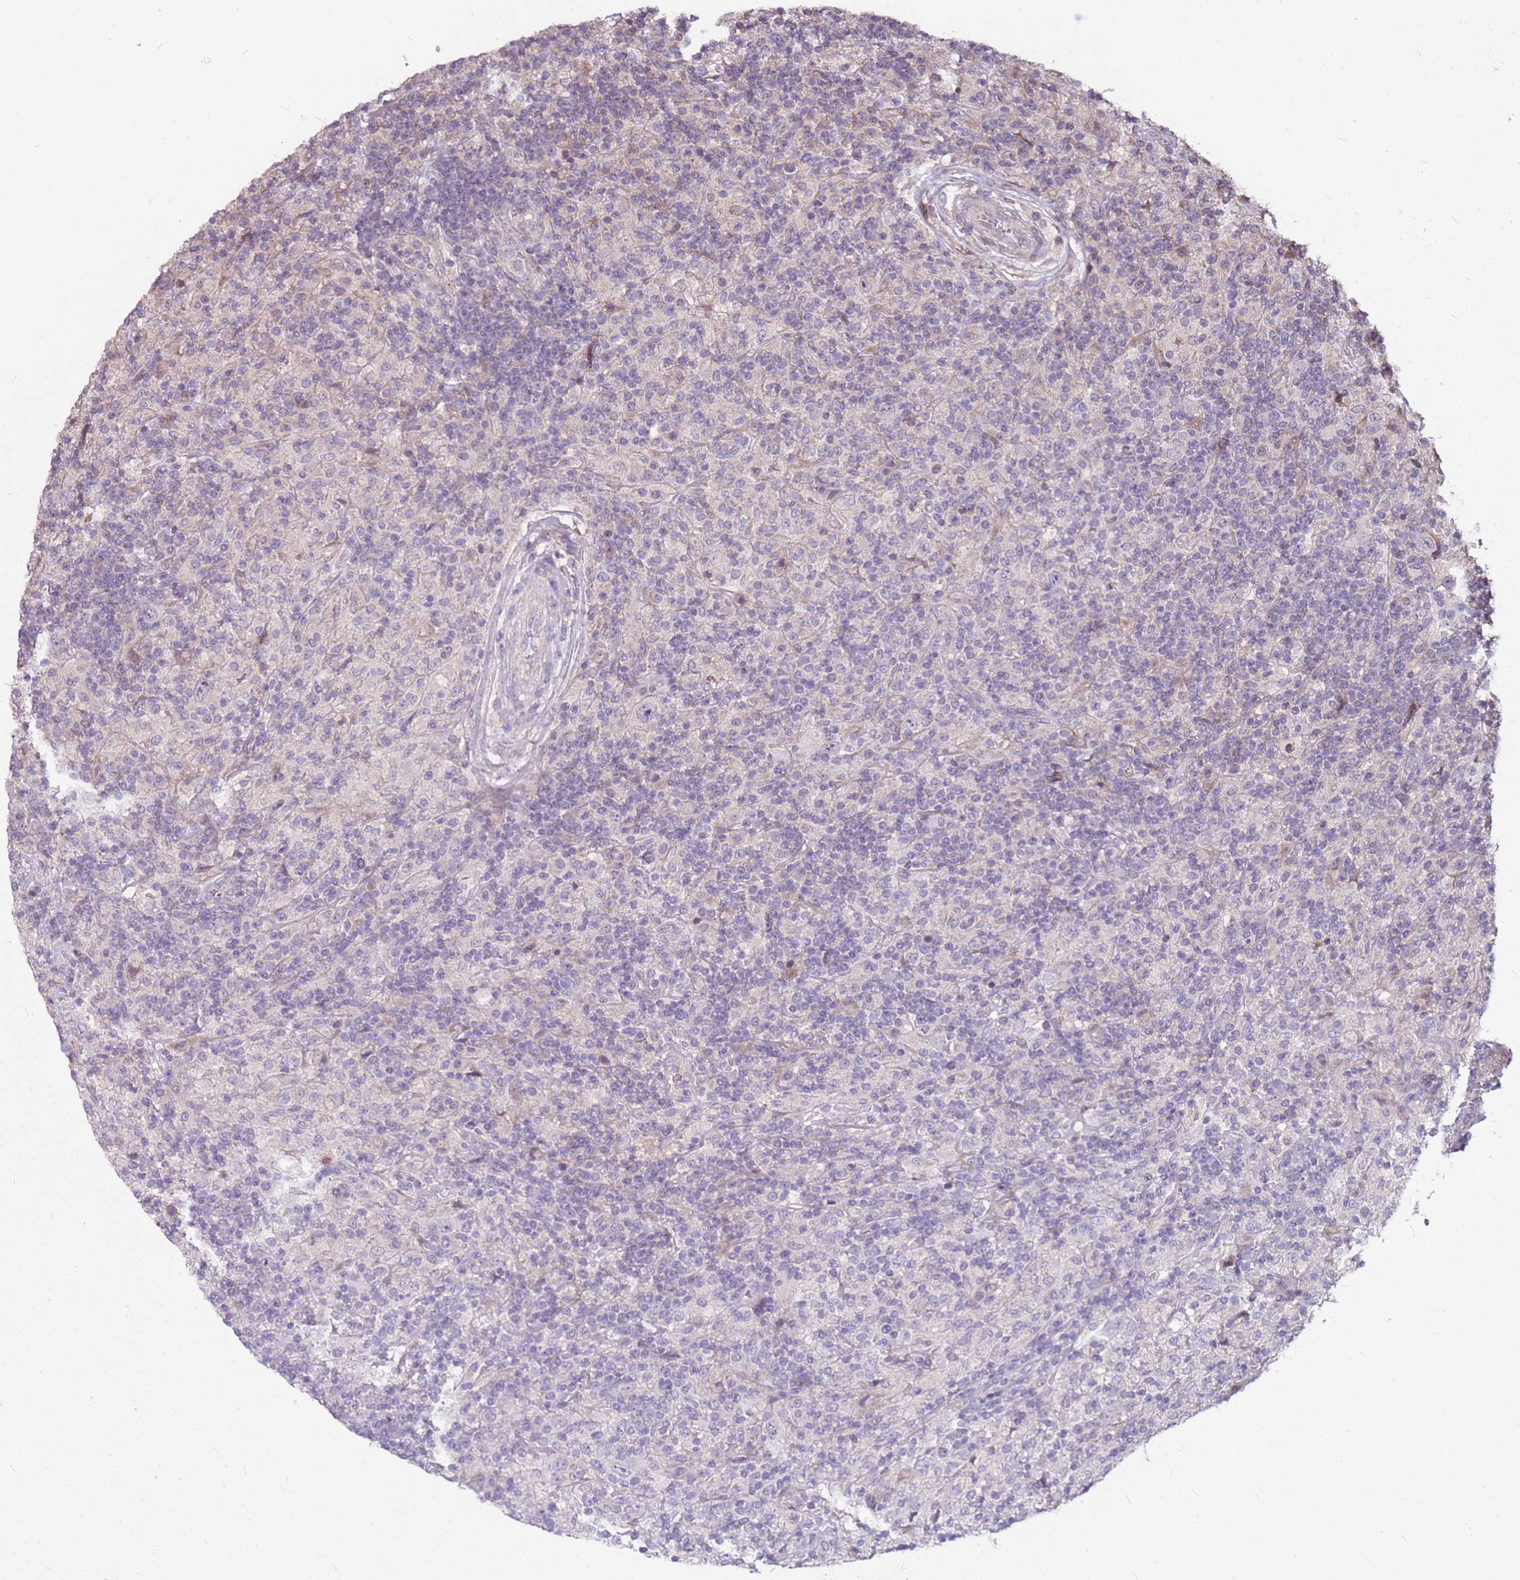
{"staining": {"intensity": "negative", "quantity": "none", "location": "none"}, "tissue": "lymphoma", "cell_type": "Tumor cells", "image_type": "cancer", "snomed": [{"axis": "morphology", "description": "Hodgkin's disease, NOS"}, {"axis": "topography", "description": "Lymph node"}], "caption": "An immunohistochemistry (IHC) photomicrograph of lymphoma is shown. There is no staining in tumor cells of lymphoma. (Stains: DAB IHC with hematoxylin counter stain, Microscopy: brightfield microscopy at high magnification).", "gene": "DCDC2C", "patient": {"sex": "male", "age": 70}}